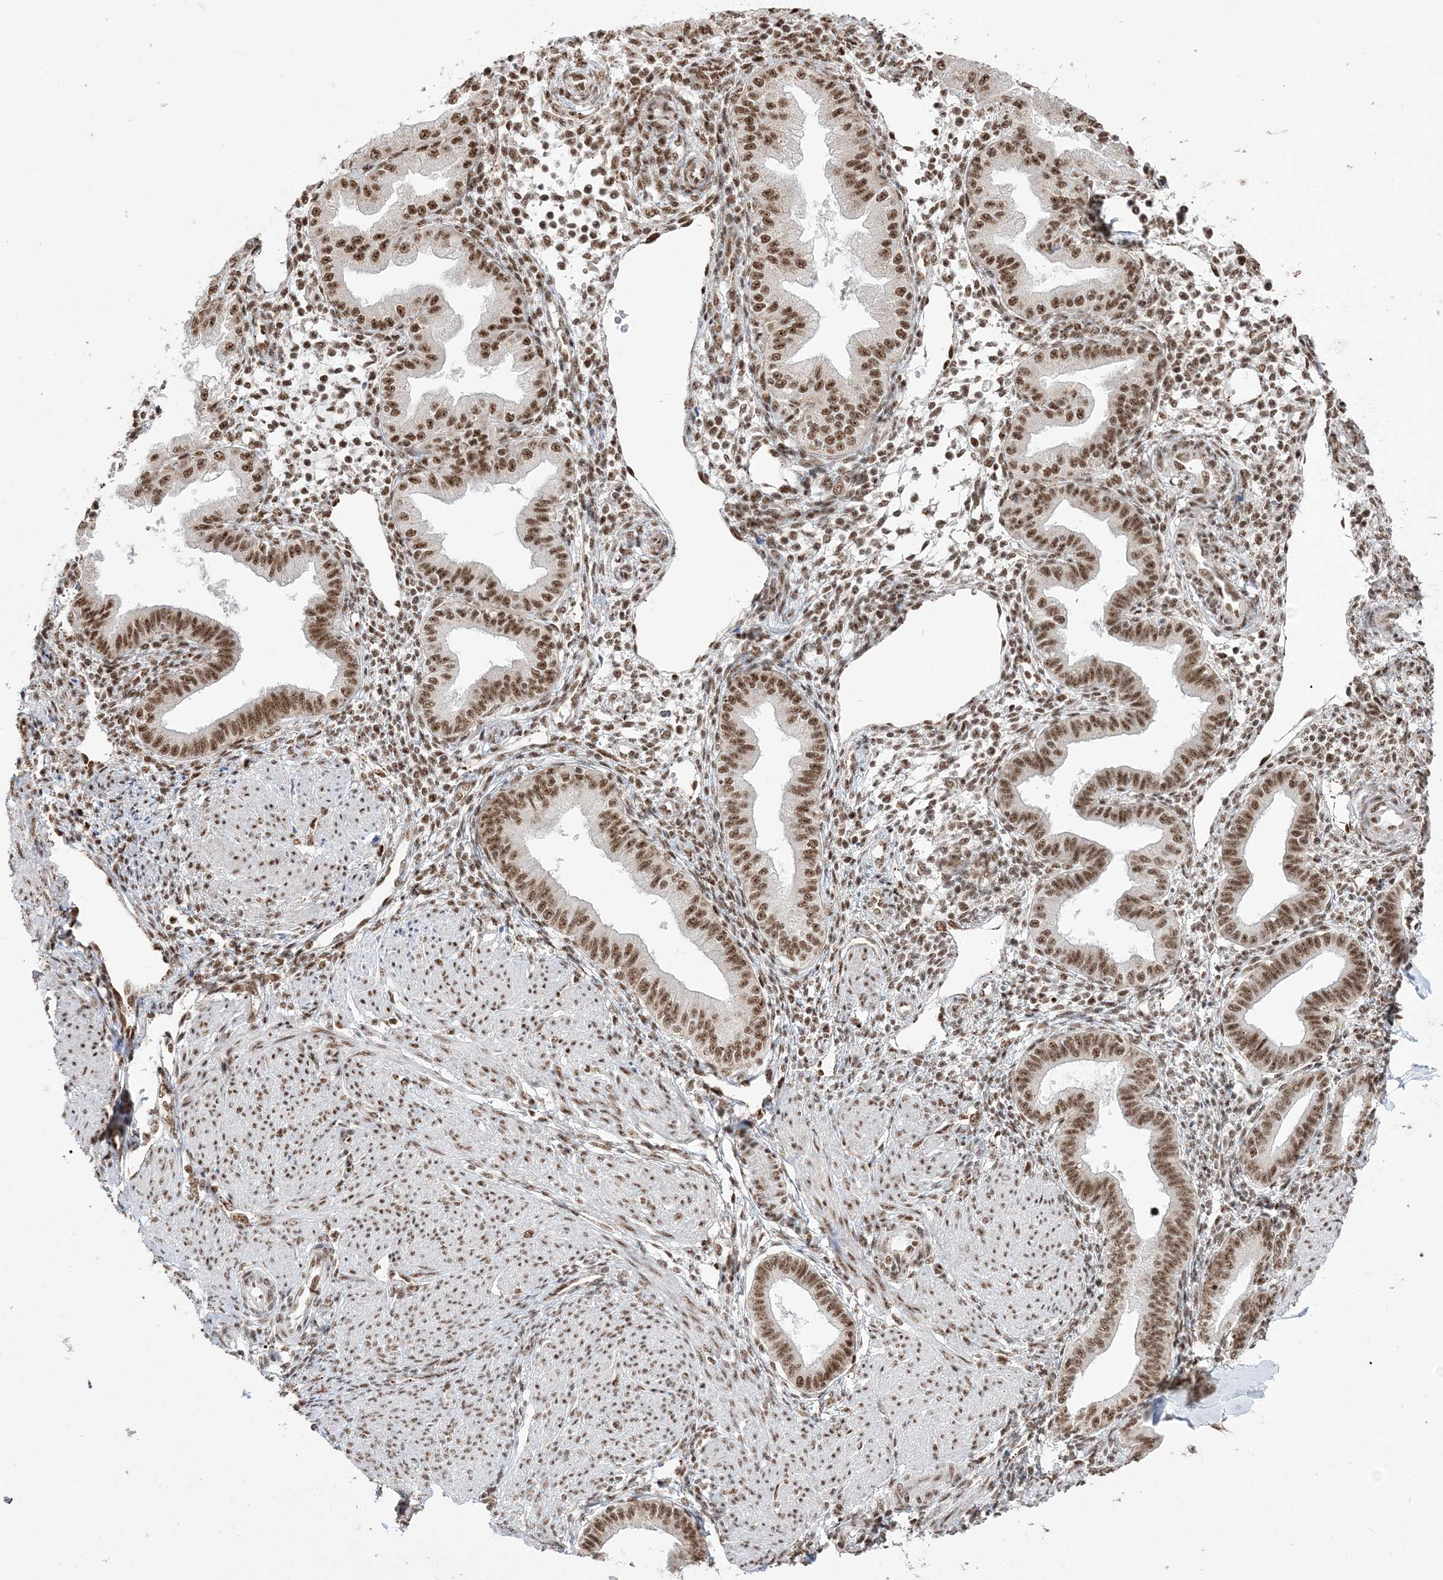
{"staining": {"intensity": "strong", "quantity": ">75%", "location": "nuclear"}, "tissue": "endometrium", "cell_type": "Cells in endometrial stroma", "image_type": "normal", "snomed": [{"axis": "morphology", "description": "Normal tissue, NOS"}, {"axis": "topography", "description": "Endometrium"}], "caption": "This image shows benign endometrium stained with immunohistochemistry (IHC) to label a protein in brown. The nuclear of cells in endometrial stroma show strong positivity for the protein. Nuclei are counter-stained blue.", "gene": "RBM17", "patient": {"sex": "female", "age": 53}}